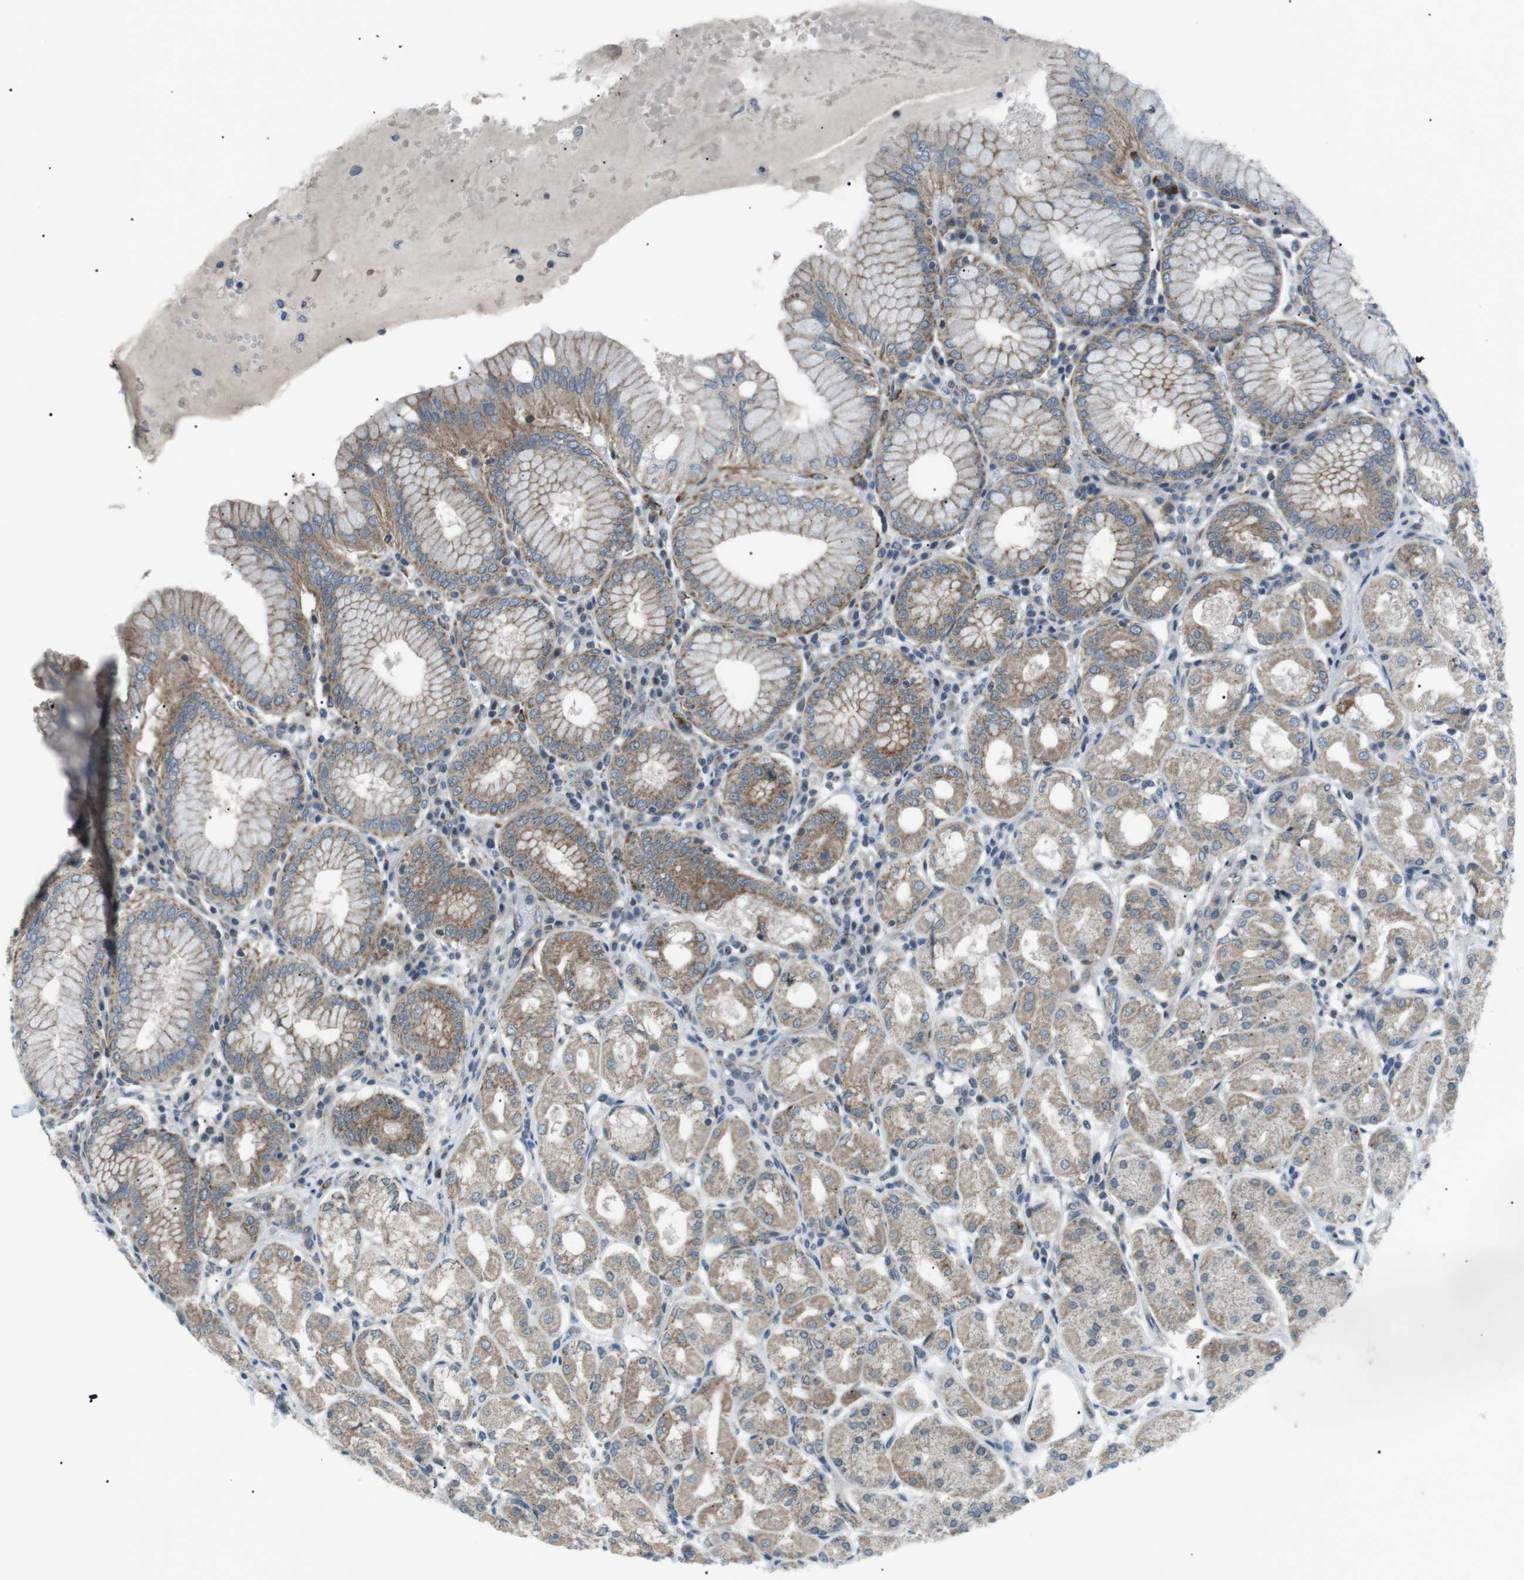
{"staining": {"intensity": "moderate", "quantity": ">75%", "location": "cytoplasmic/membranous"}, "tissue": "stomach", "cell_type": "Glandular cells", "image_type": "normal", "snomed": [{"axis": "morphology", "description": "Normal tissue, NOS"}, {"axis": "topography", "description": "Stomach"}, {"axis": "topography", "description": "Stomach, lower"}], "caption": "A brown stain shows moderate cytoplasmic/membranous staining of a protein in glandular cells of normal stomach. (Stains: DAB in brown, nuclei in blue, Microscopy: brightfield microscopy at high magnification).", "gene": "ARID5B", "patient": {"sex": "female", "age": 56}}